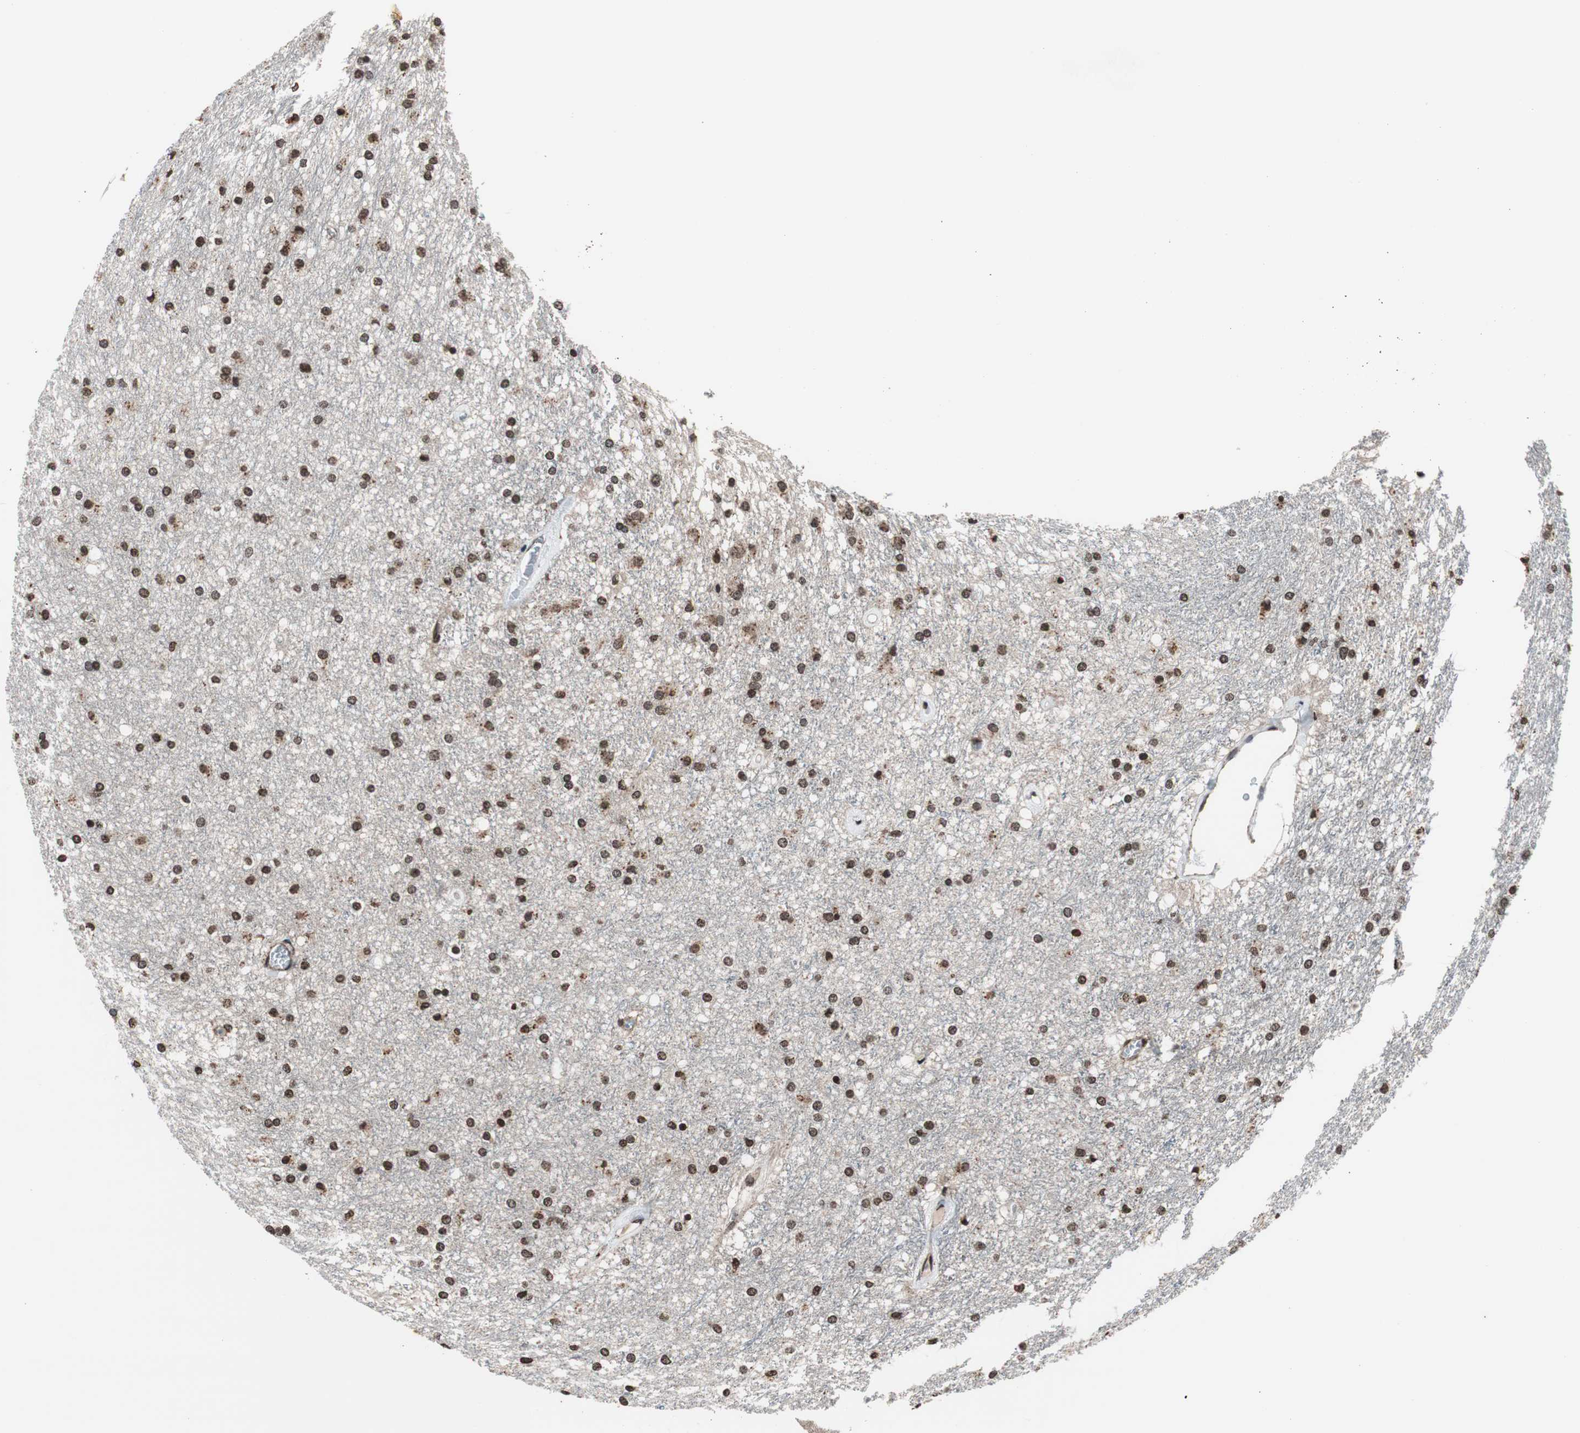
{"staining": {"intensity": "strong", "quantity": ">75%", "location": "nuclear"}, "tissue": "caudate", "cell_type": "Glial cells", "image_type": "normal", "snomed": [{"axis": "morphology", "description": "Normal tissue, NOS"}, {"axis": "topography", "description": "Lateral ventricle wall"}], "caption": "Human caudate stained for a protein (brown) shows strong nuclear positive positivity in about >75% of glial cells.", "gene": "RFC1", "patient": {"sex": "female", "age": 19}}